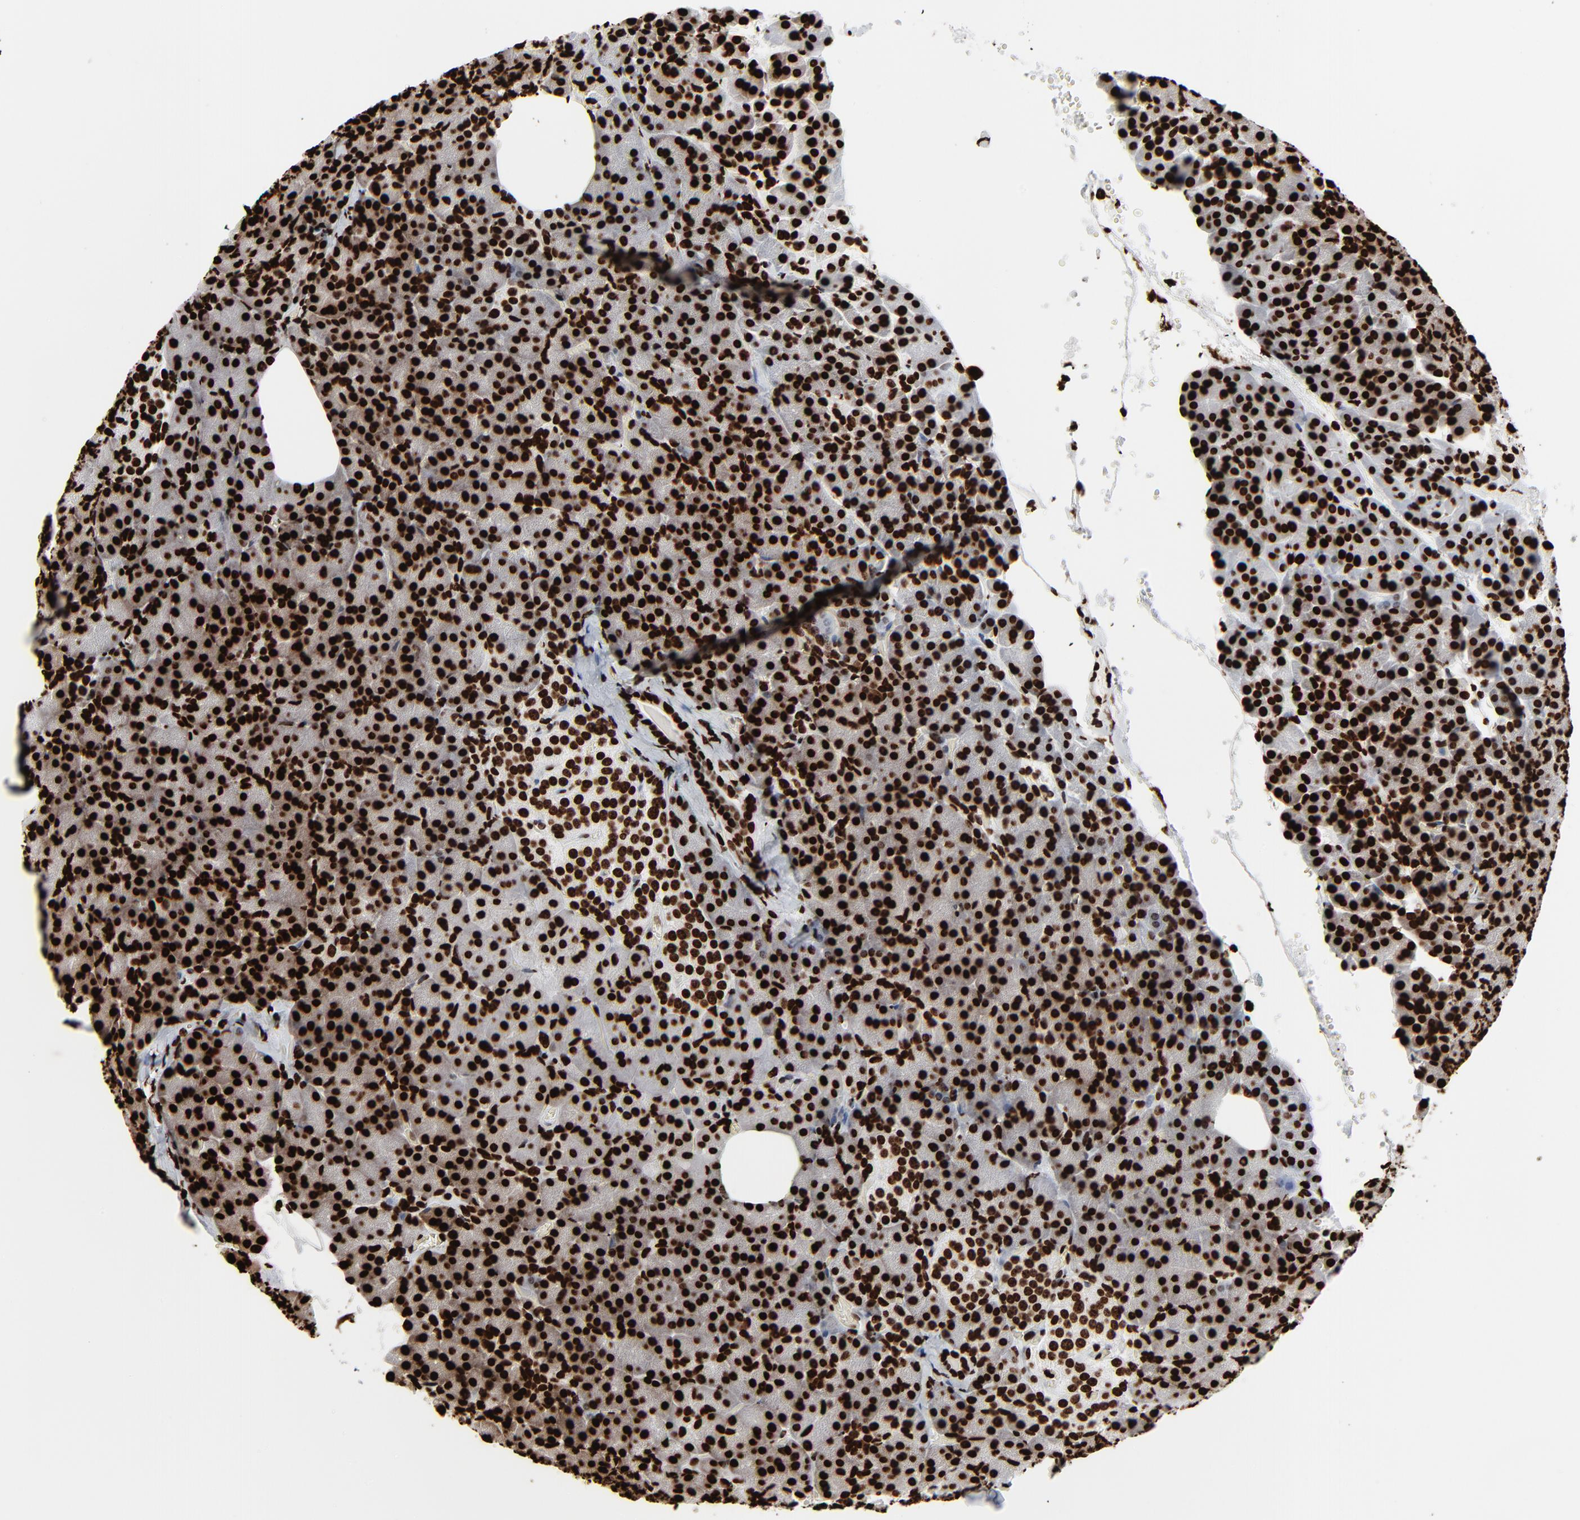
{"staining": {"intensity": "strong", "quantity": ">75%", "location": "nuclear"}, "tissue": "pancreas", "cell_type": "Exocrine glandular cells", "image_type": "normal", "snomed": [{"axis": "morphology", "description": "Normal tissue, NOS"}, {"axis": "topography", "description": "Pancreas"}], "caption": "Pancreas stained with immunohistochemistry shows strong nuclear positivity in approximately >75% of exocrine glandular cells. The staining is performed using DAB brown chromogen to label protein expression. The nuclei are counter-stained blue using hematoxylin.", "gene": "H3", "patient": {"sex": "female", "age": 35}}